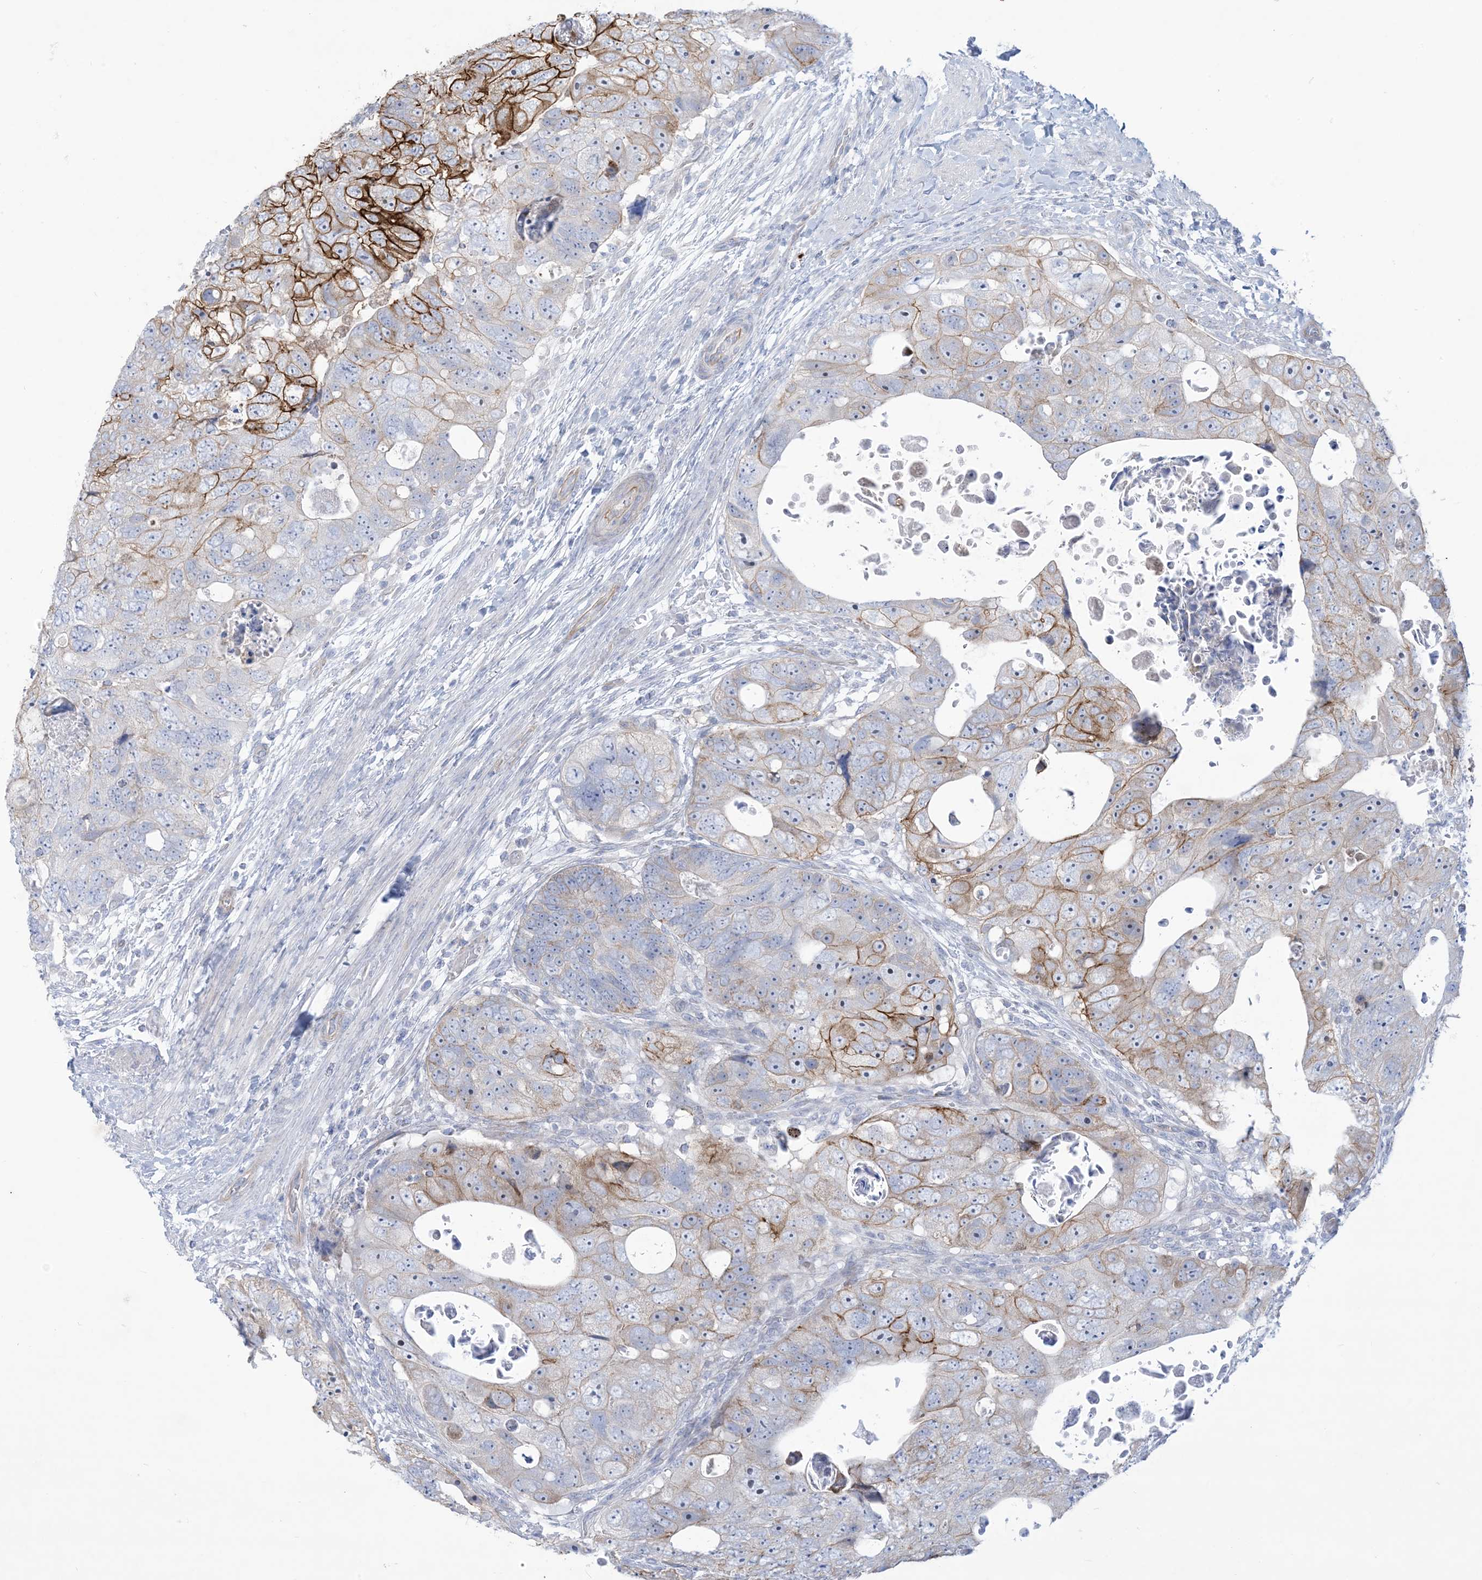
{"staining": {"intensity": "strong", "quantity": "25%-75%", "location": "cytoplasmic/membranous"}, "tissue": "colorectal cancer", "cell_type": "Tumor cells", "image_type": "cancer", "snomed": [{"axis": "morphology", "description": "Adenocarcinoma, NOS"}, {"axis": "topography", "description": "Rectum"}], "caption": "Colorectal cancer (adenocarcinoma) was stained to show a protein in brown. There is high levels of strong cytoplasmic/membranous positivity in about 25%-75% of tumor cells.", "gene": "ATP11C", "patient": {"sex": "male", "age": 59}}